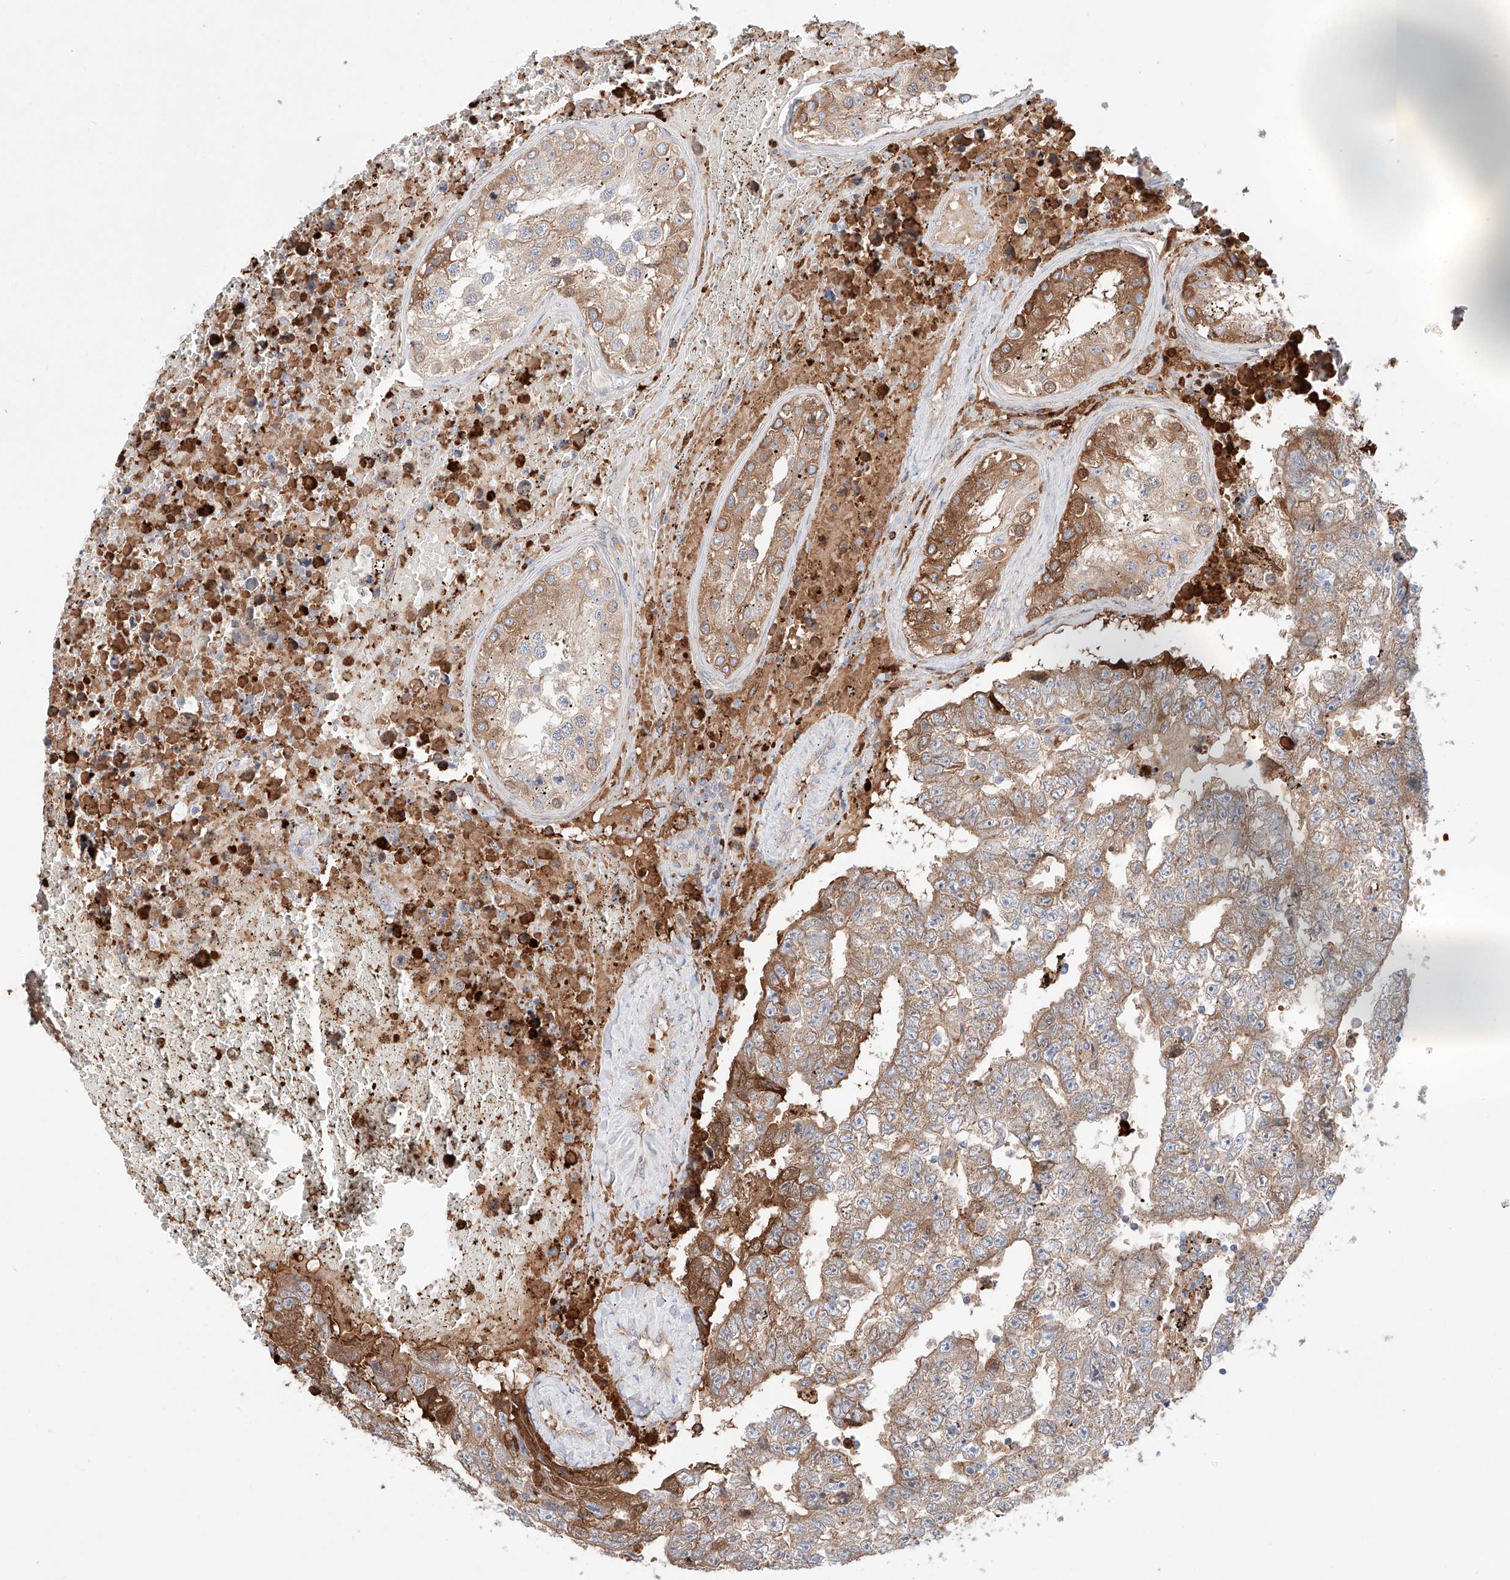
{"staining": {"intensity": "moderate", "quantity": ">75%", "location": "cytoplasmic/membranous"}, "tissue": "testis cancer", "cell_type": "Tumor cells", "image_type": "cancer", "snomed": [{"axis": "morphology", "description": "Carcinoma, Embryonal, NOS"}, {"axis": "topography", "description": "Testis"}], "caption": "A histopathology image of human testis cancer stained for a protein demonstrates moderate cytoplasmic/membranous brown staining in tumor cells.", "gene": "PGGT1B", "patient": {"sex": "male", "age": 25}}